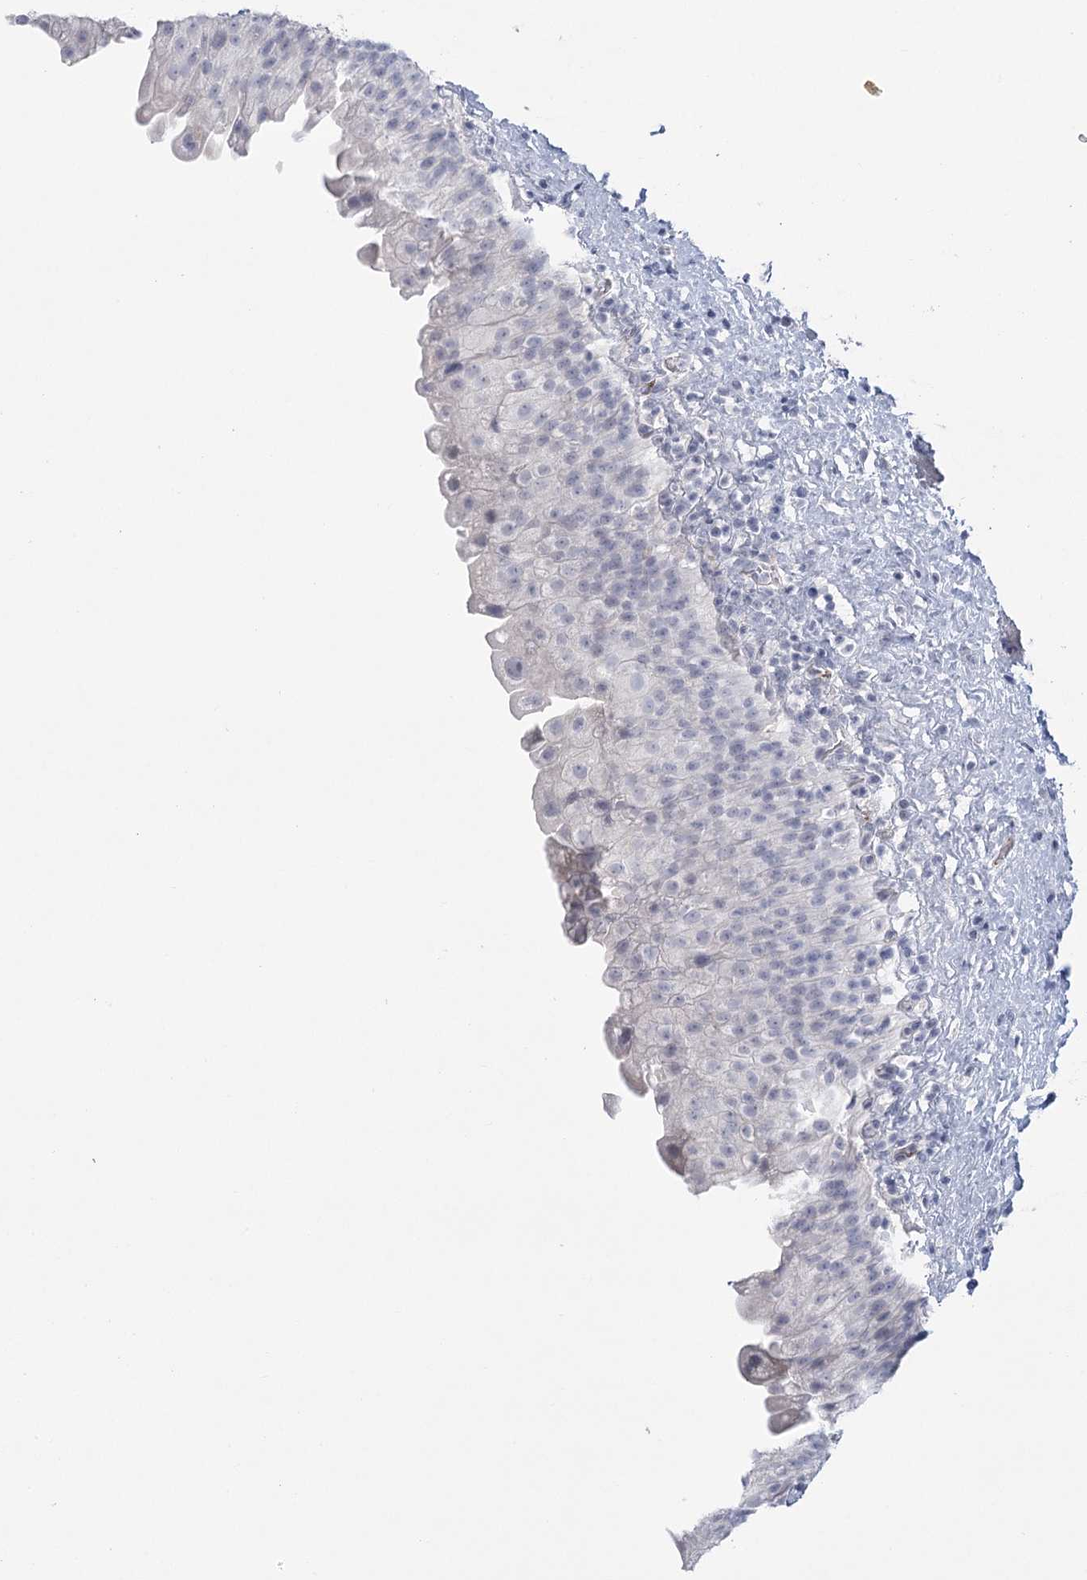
{"staining": {"intensity": "negative", "quantity": "none", "location": "none"}, "tissue": "urinary bladder", "cell_type": "Urothelial cells", "image_type": "normal", "snomed": [{"axis": "morphology", "description": "Normal tissue, NOS"}, {"axis": "topography", "description": "Urinary bladder"}], "caption": "Urothelial cells are negative for protein expression in unremarkable human urinary bladder. (Brightfield microscopy of DAB (3,3'-diaminobenzidine) IHC at high magnification).", "gene": "FAM76B", "patient": {"sex": "female", "age": 27}}